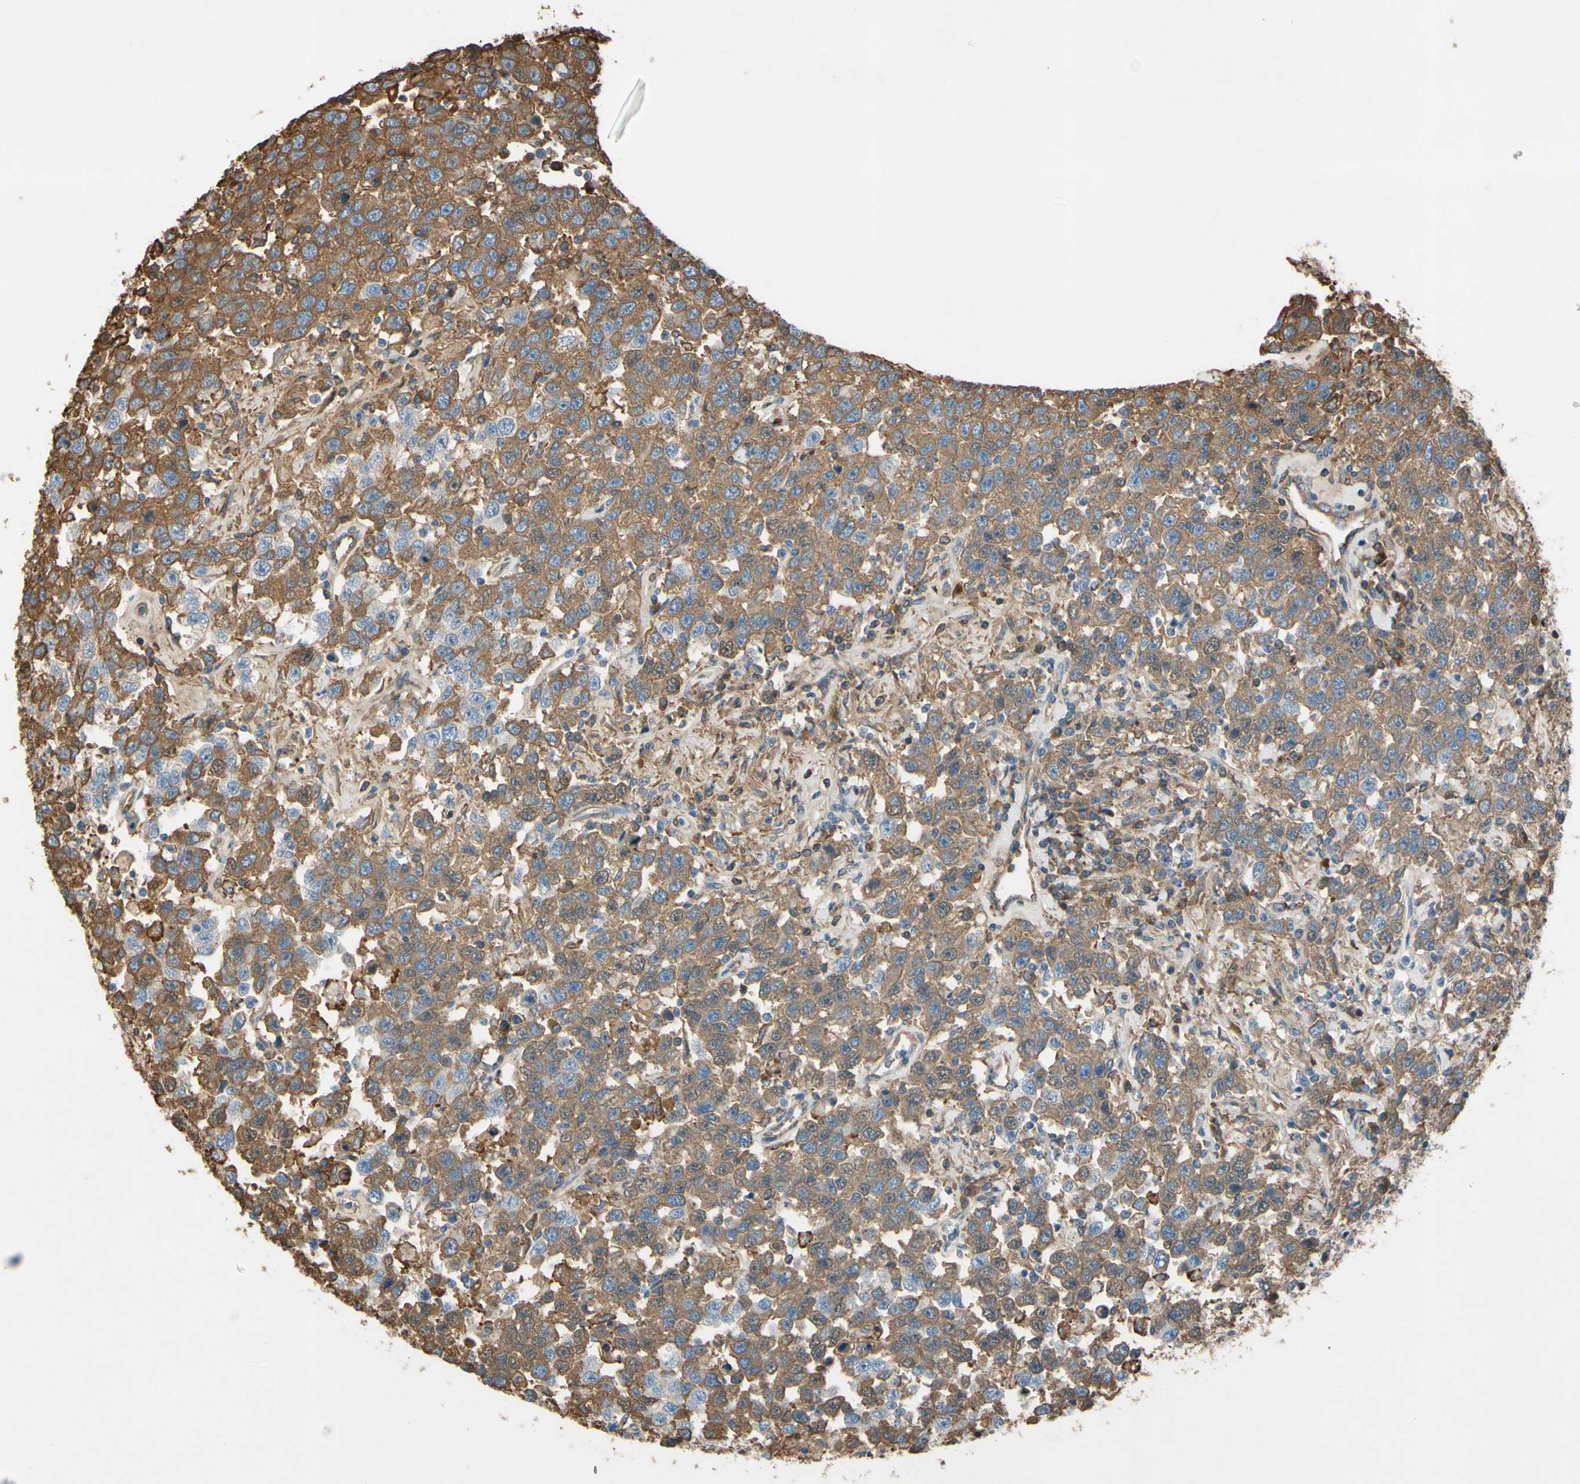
{"staining": {"intensity": "moderate", "quantity": ">75%", "location": "cytoplasmic/membranous"}, "tissue": "testis cancer", "cell_type": "Tumor cells", "image_type": "cancer", "snomed": [{"axis": "morphology", "description": "Seminoma, NOS"}, {"axis": "topography", "description": "Testis"}], "caption": "Testis cancer stained with a protein marker shows moderate staining in tumor cells.", "gene": "TIMP2", "patient": {"sex": "male", "age": 41}}